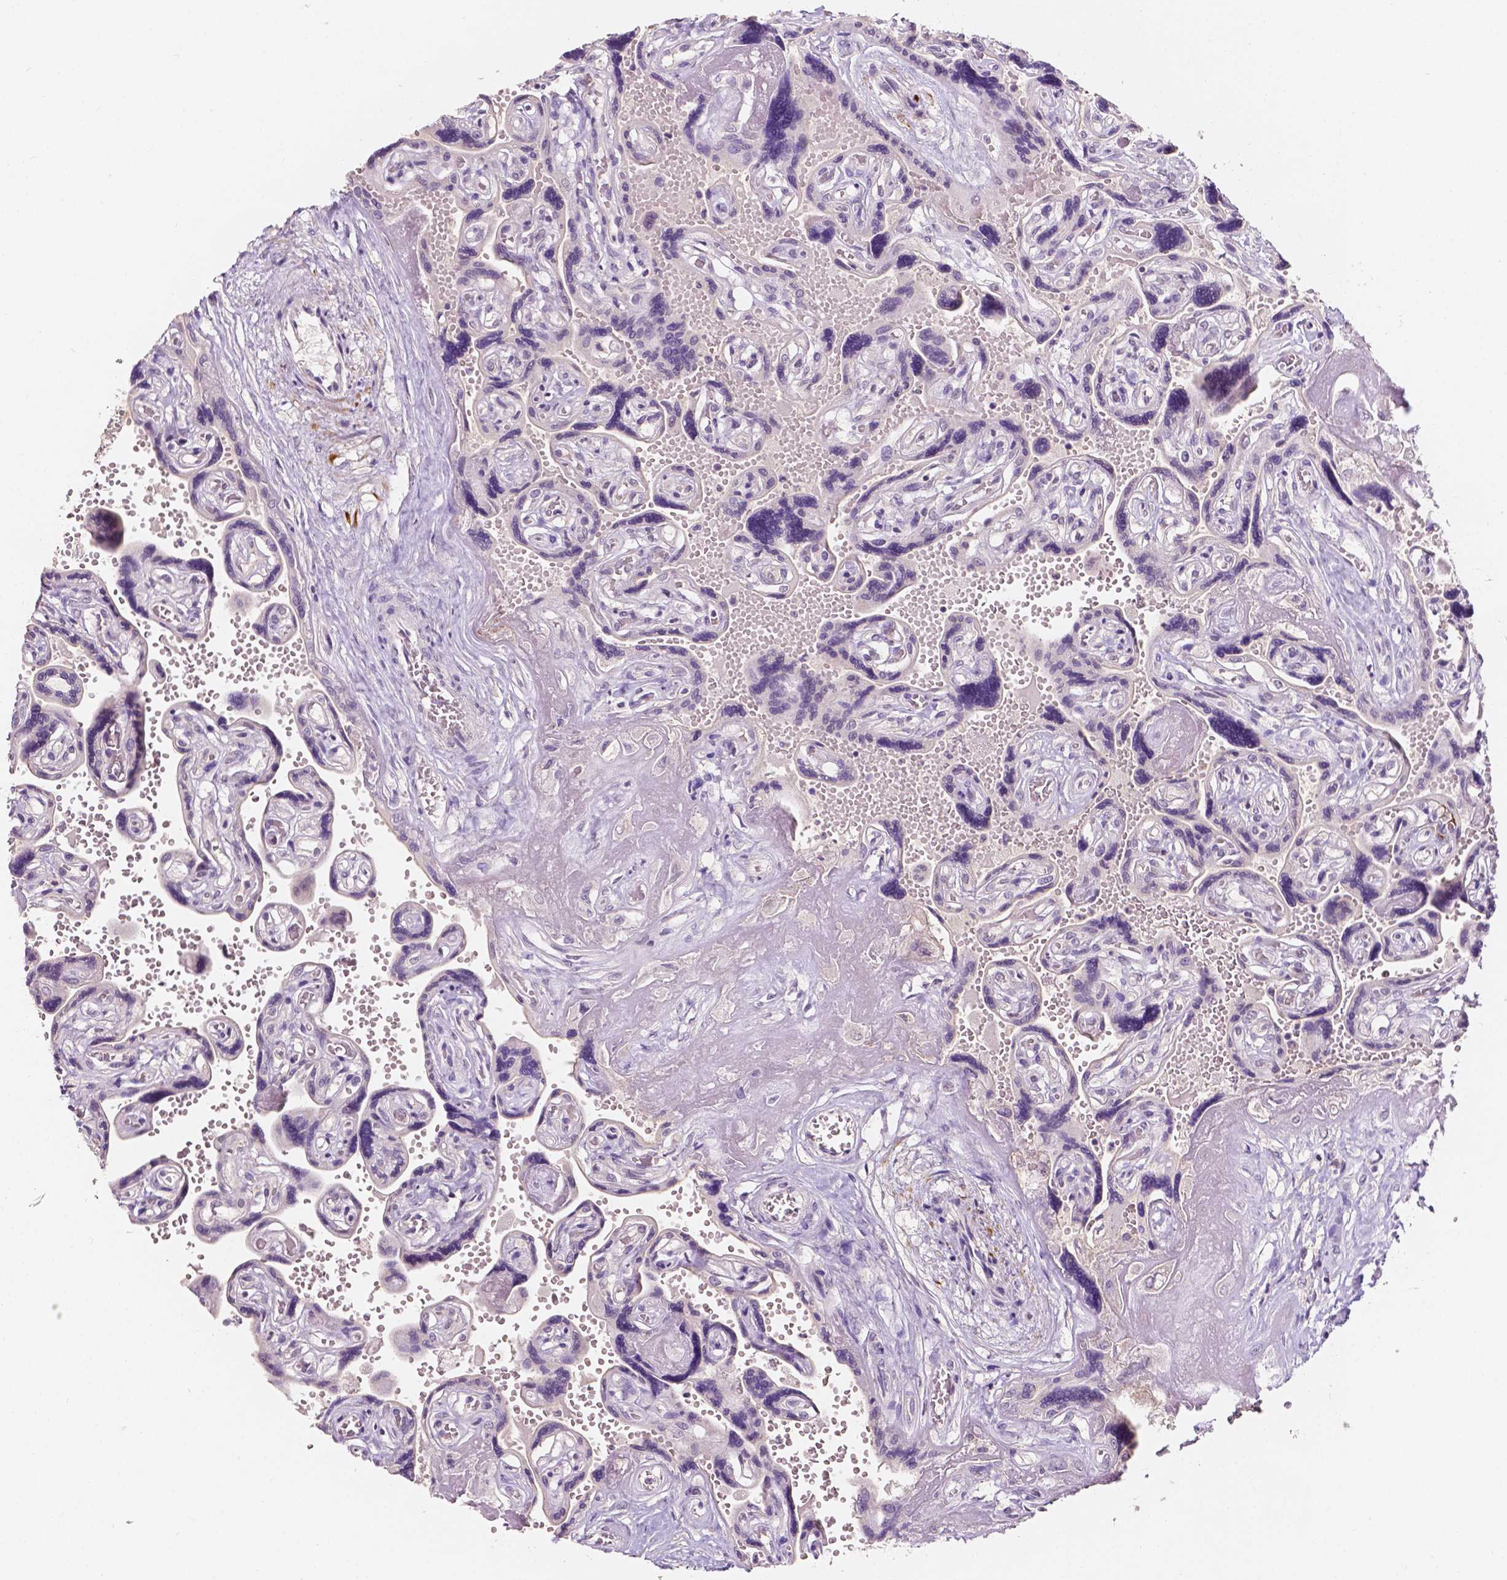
{"staining": {"intensity": "negative", "quantity": "none", "location": "none"}, "tissue": "placenta", "cell_type": "Decidual cells", "image_type": "normal", "snomed": [{"axis": "morphology", "description": "Normal tissue, NOS"}, {"axis": "topography", "description": "Placenta"}], "caption": "Immunohistochemistry (IHC) micrograph of benign human placenta stained for a protein (brown), which exhibits no expression in decidual cells.", "gene": "SIRT2", "patient": {"sex": "female", "age": 32}}